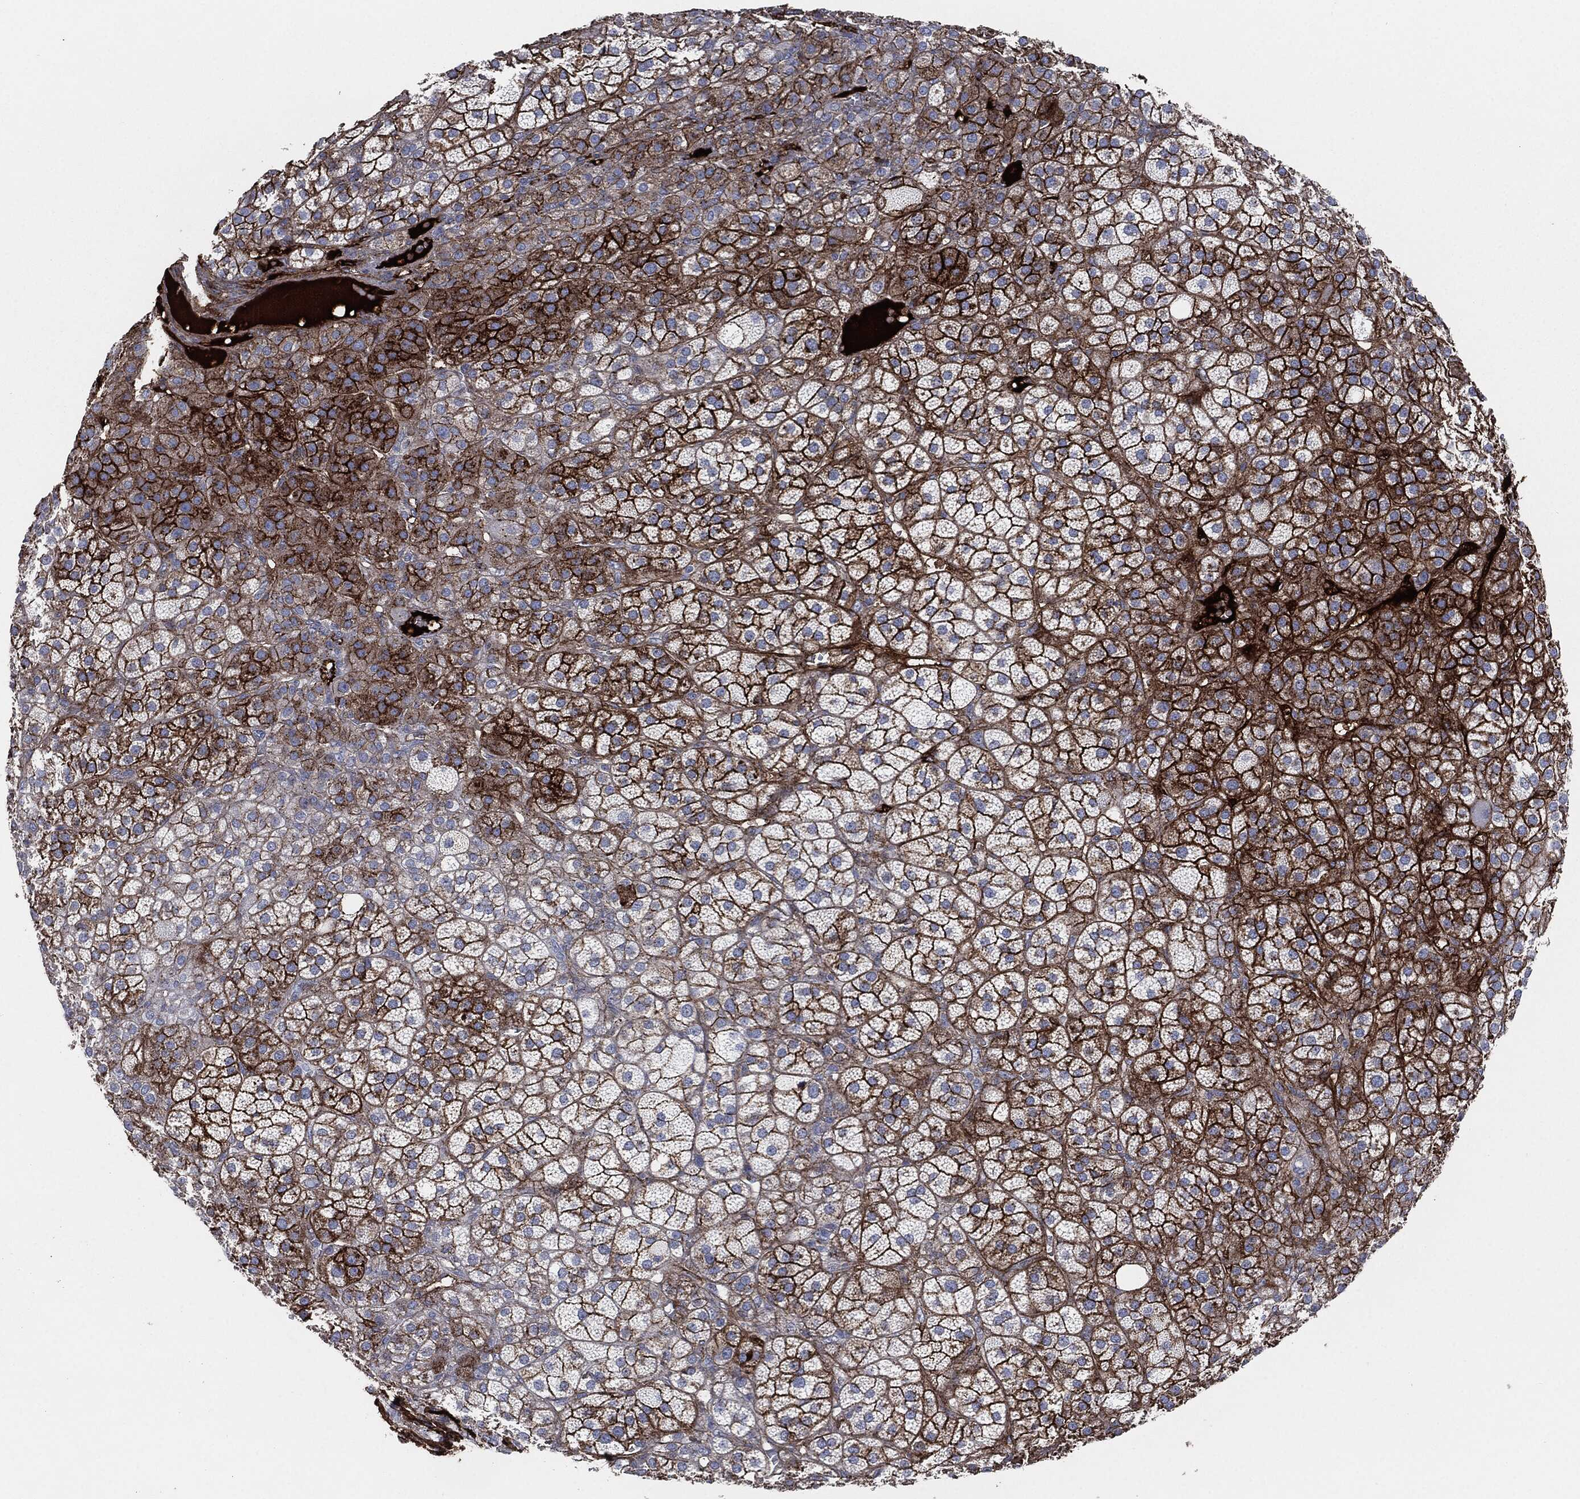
{"staining": {"intensity": "strong", "quantity": "25%-75%", "location": "cytoplasmic/membranous"}, "tissue": "adrenal gland", "cell_type": "Glandular cells", "image_type": "normal", "snomed": [{"axis": "morphology", "description": "Normal tissue, NOS"}, {"axis": "topography", "description": "Adrenal gland"}], "caption": "Immunohistochemical staining of unremarkable human adrenal gland demonstrates 25%-75% levels of strong cytoplasmic/membranous protein expression in approximately 25%-75% of glandular cells.", "gene": "APOB", "patient": {"sex": "female", "age": 60}}